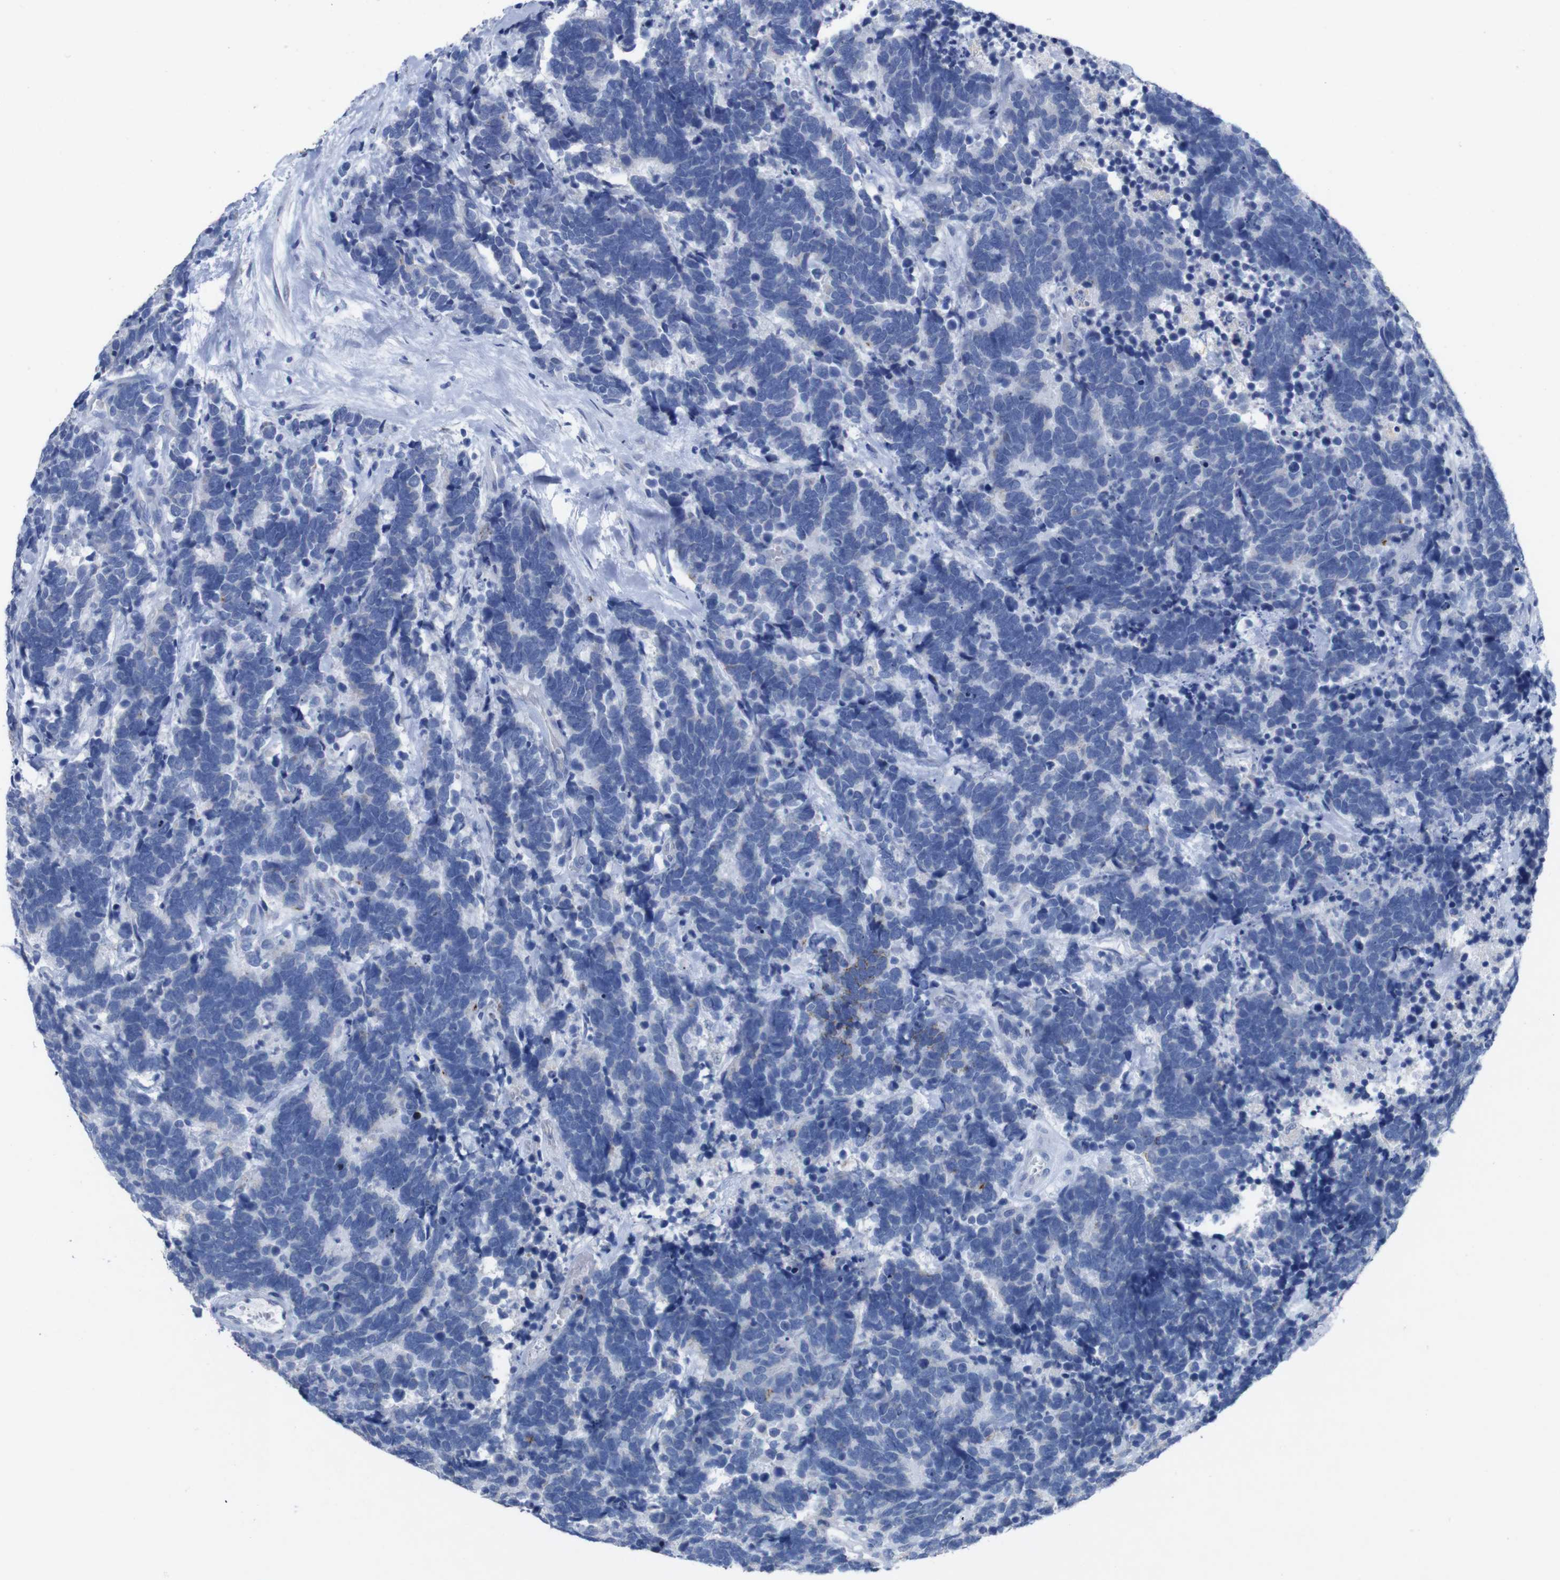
{"staining": {"intensity": "negative", "quantity": "none", "location": "none"}, "tissue": "carcinoid", "cell_type": "Tumor cells", "image_type": "cancer", "snomed": [{"axis": "morphology", "description": "Carcinoma, NOS"}, {"axis": "morphology", "description": "Carcinoid, malignant, NOS"}, {"axis": "topography", "description": "Urinary bladder"}], "caption": "Immunohistochemical staining of human carcinoid displays no significant expression in tumor cells.", "gene": "GJB2", "patient": {"sex": "male", "age": 57}}